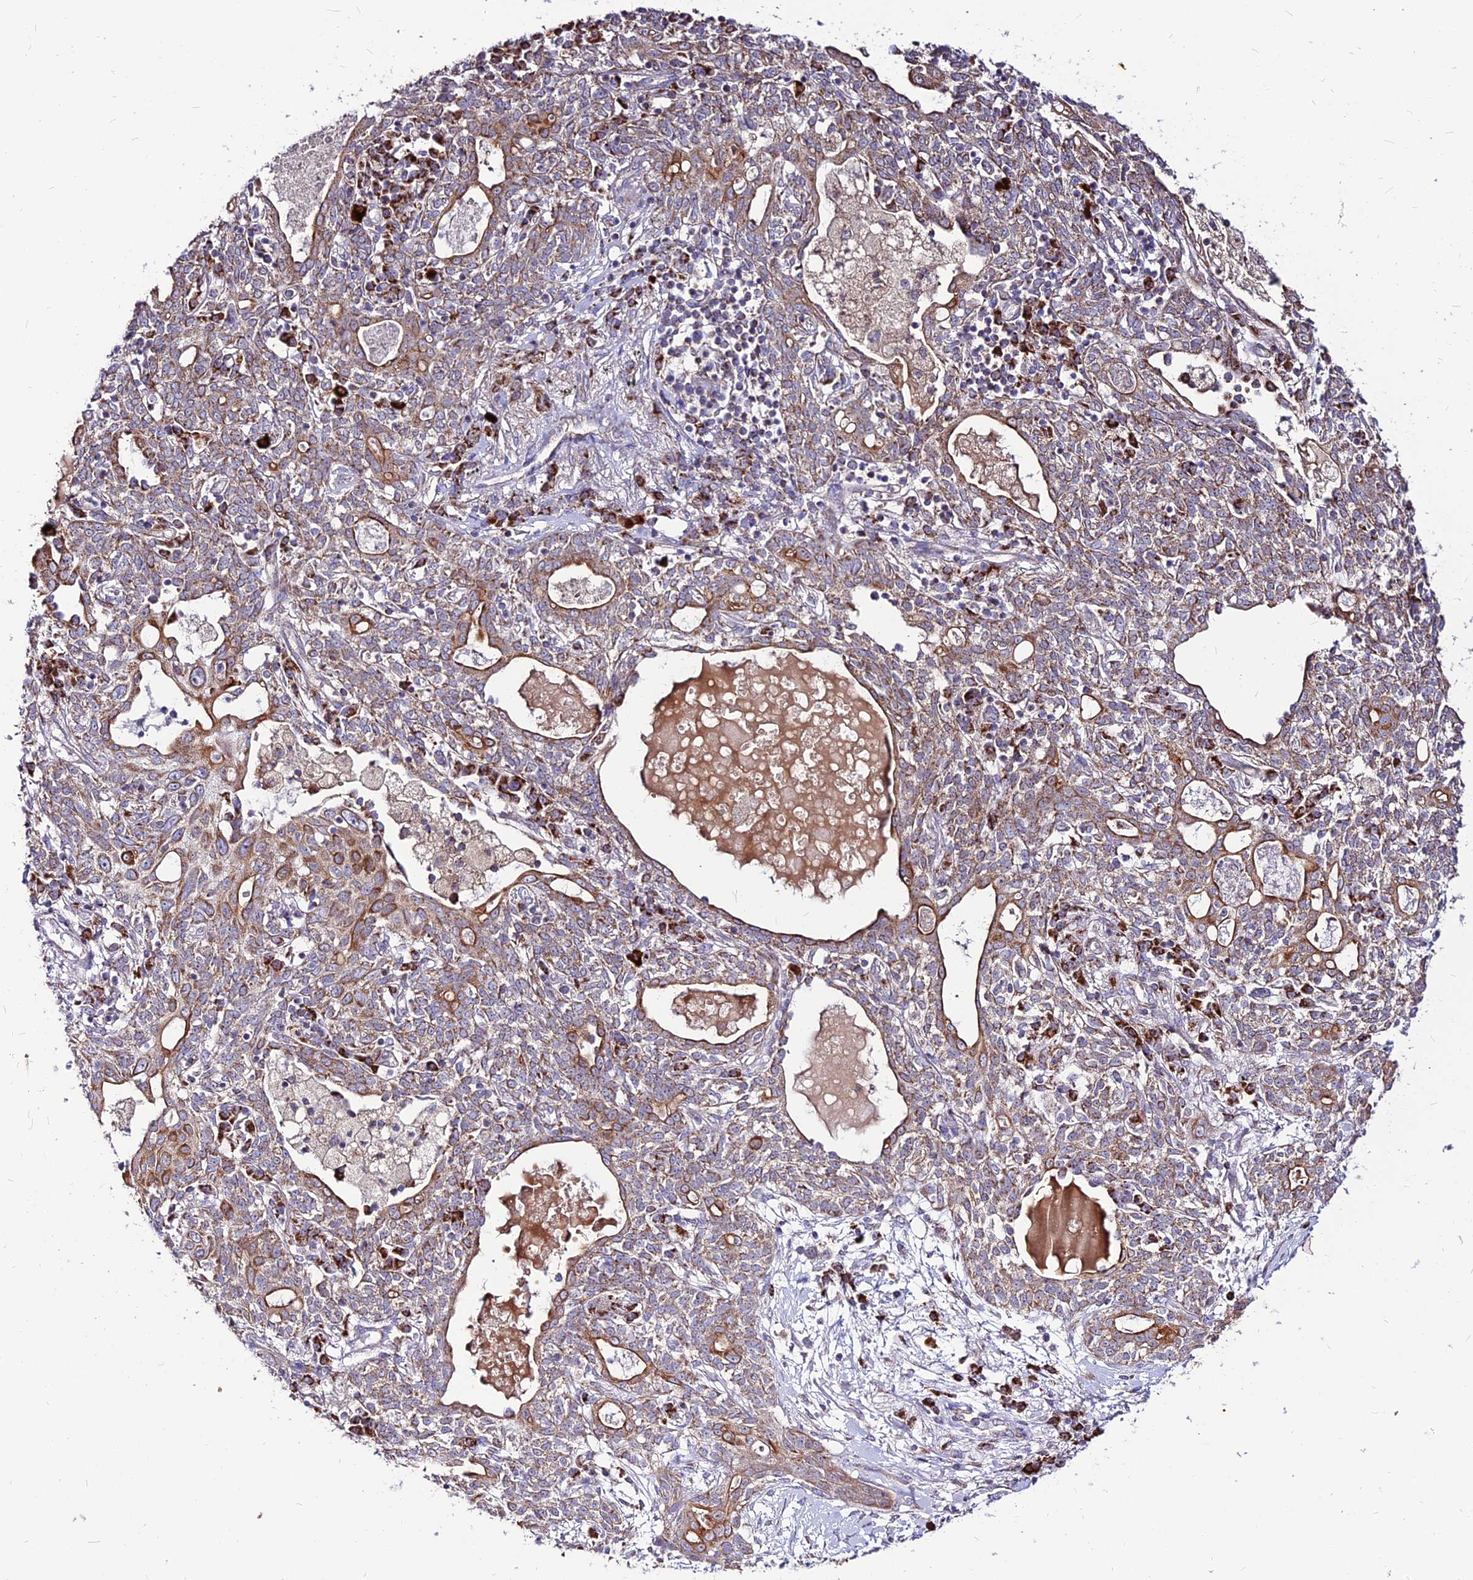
{"staining": {"intensity": "moderate", "quantity": ">75%", "location": "cytoplasmic/membranous"}, "tissue": "lung cancer", "cell_type": "Tumor cells", "image_type": "cancer", "snomed": [{"axis": "morphology", "description": "Squamous cell carcinoma, NOS"}, {"axis": "topography", "description": "Lung"}], "caption": "Moderate cytoplasmic/membranous positivity is identified in about >75% of tumor cells in lung cancer.", "gene": "ECI1", "patient": {"sex": "female", "age": 70}}